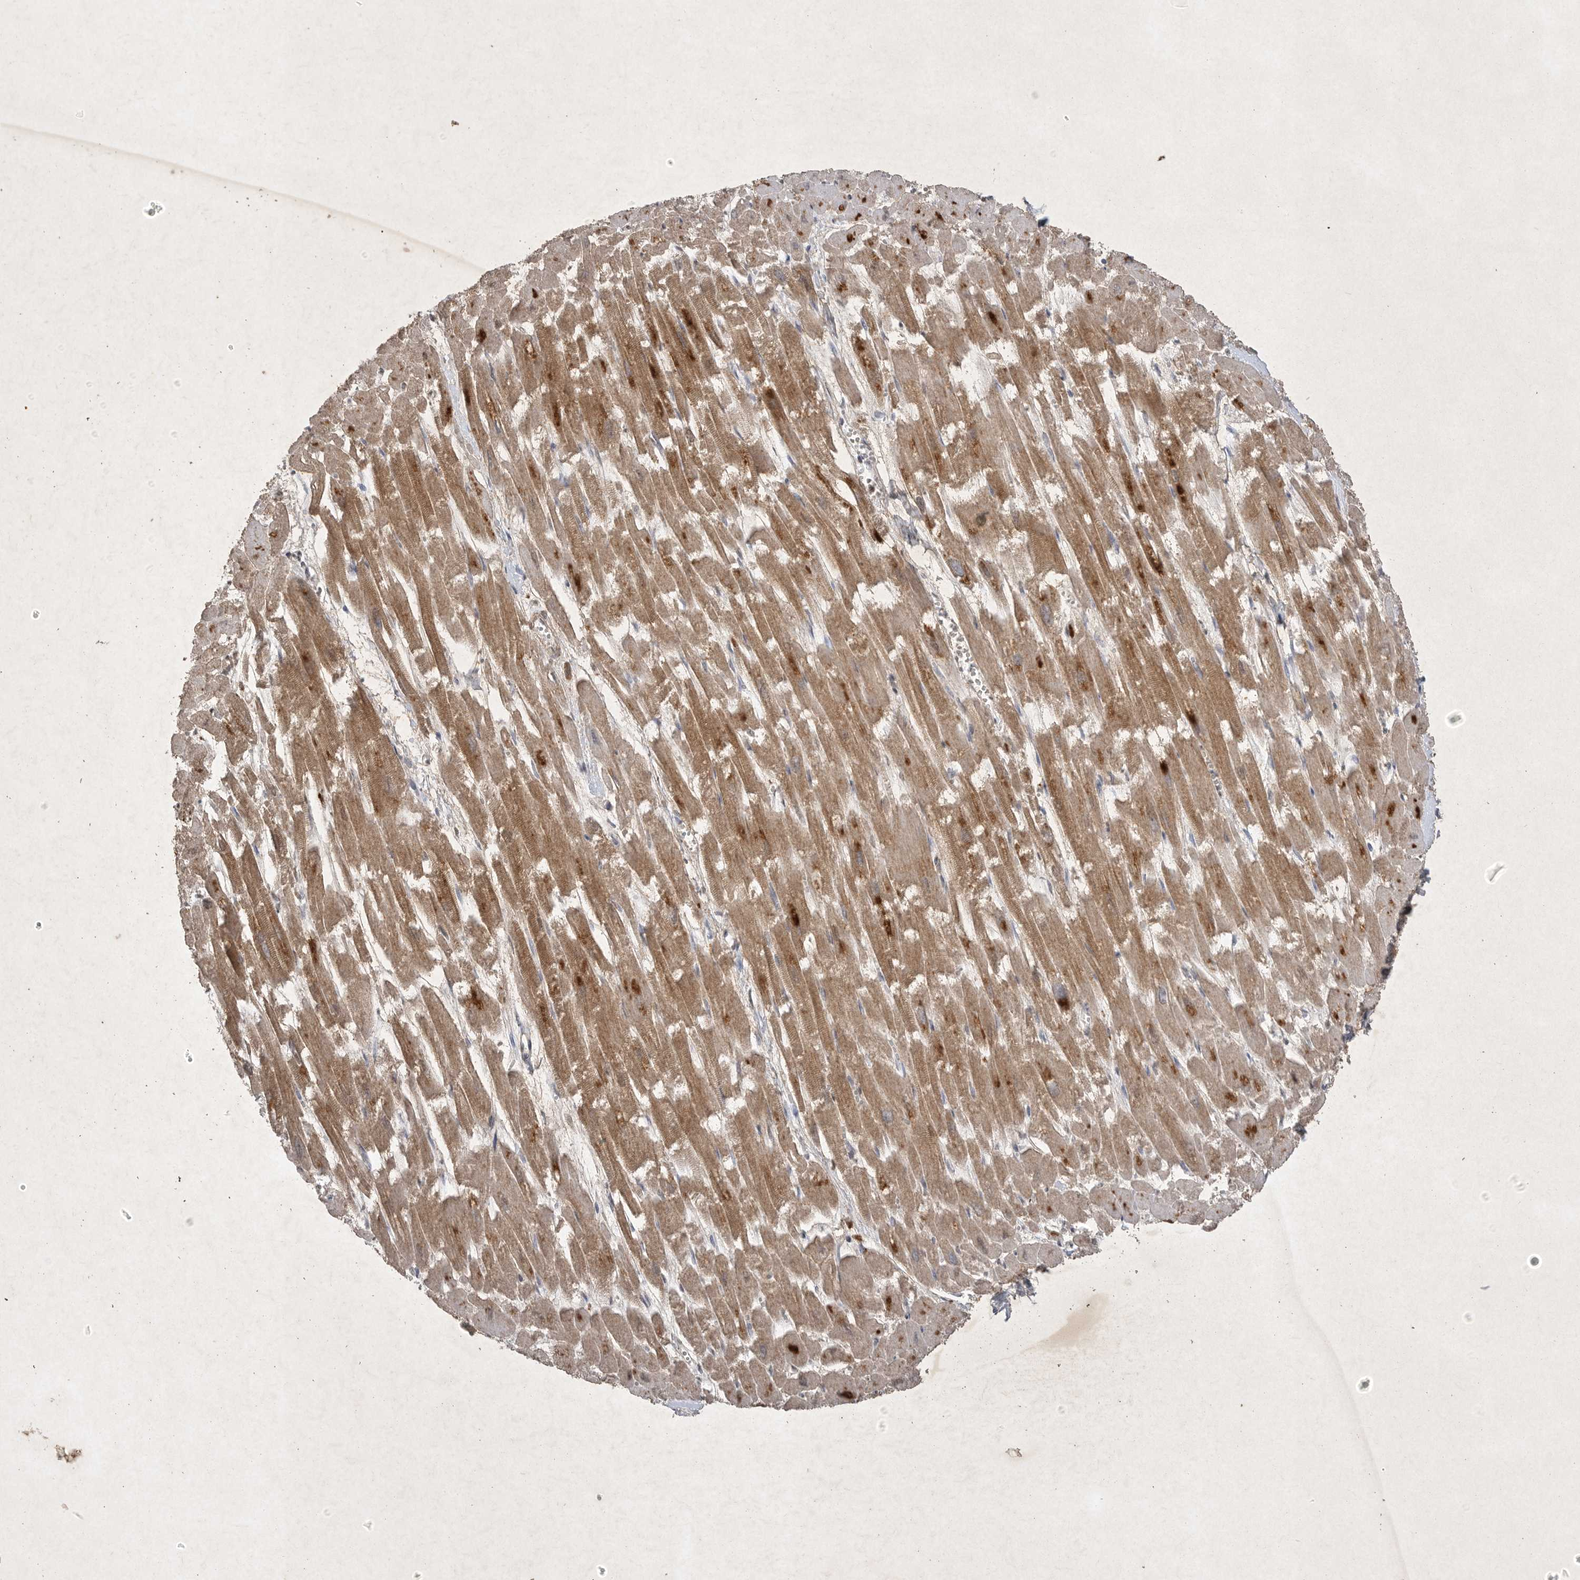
{"staining": {"intensity": "moderate", "quantity": ">75%", "location": "cytoplasmic/membranous"}, "tissue": "heart muscle", "cell_type": "Cardiomyocytes", "image_type": "normal", "snomed": [{"axis": "morphology", "description": "Normal tissue, NOS"}, {"axis": "topography", "description": "Heart"}], "caption": "The photomicrograph reveals staining of benign heart muscle, revealing moderate cytoplasmic/membranous protein expression (brown color) within cardiomyocytes. The protein is shown in brown color, while the nuclei are stained blue.", "gene": "DDR1", "patient": {"sex": "male", "age": 54}}